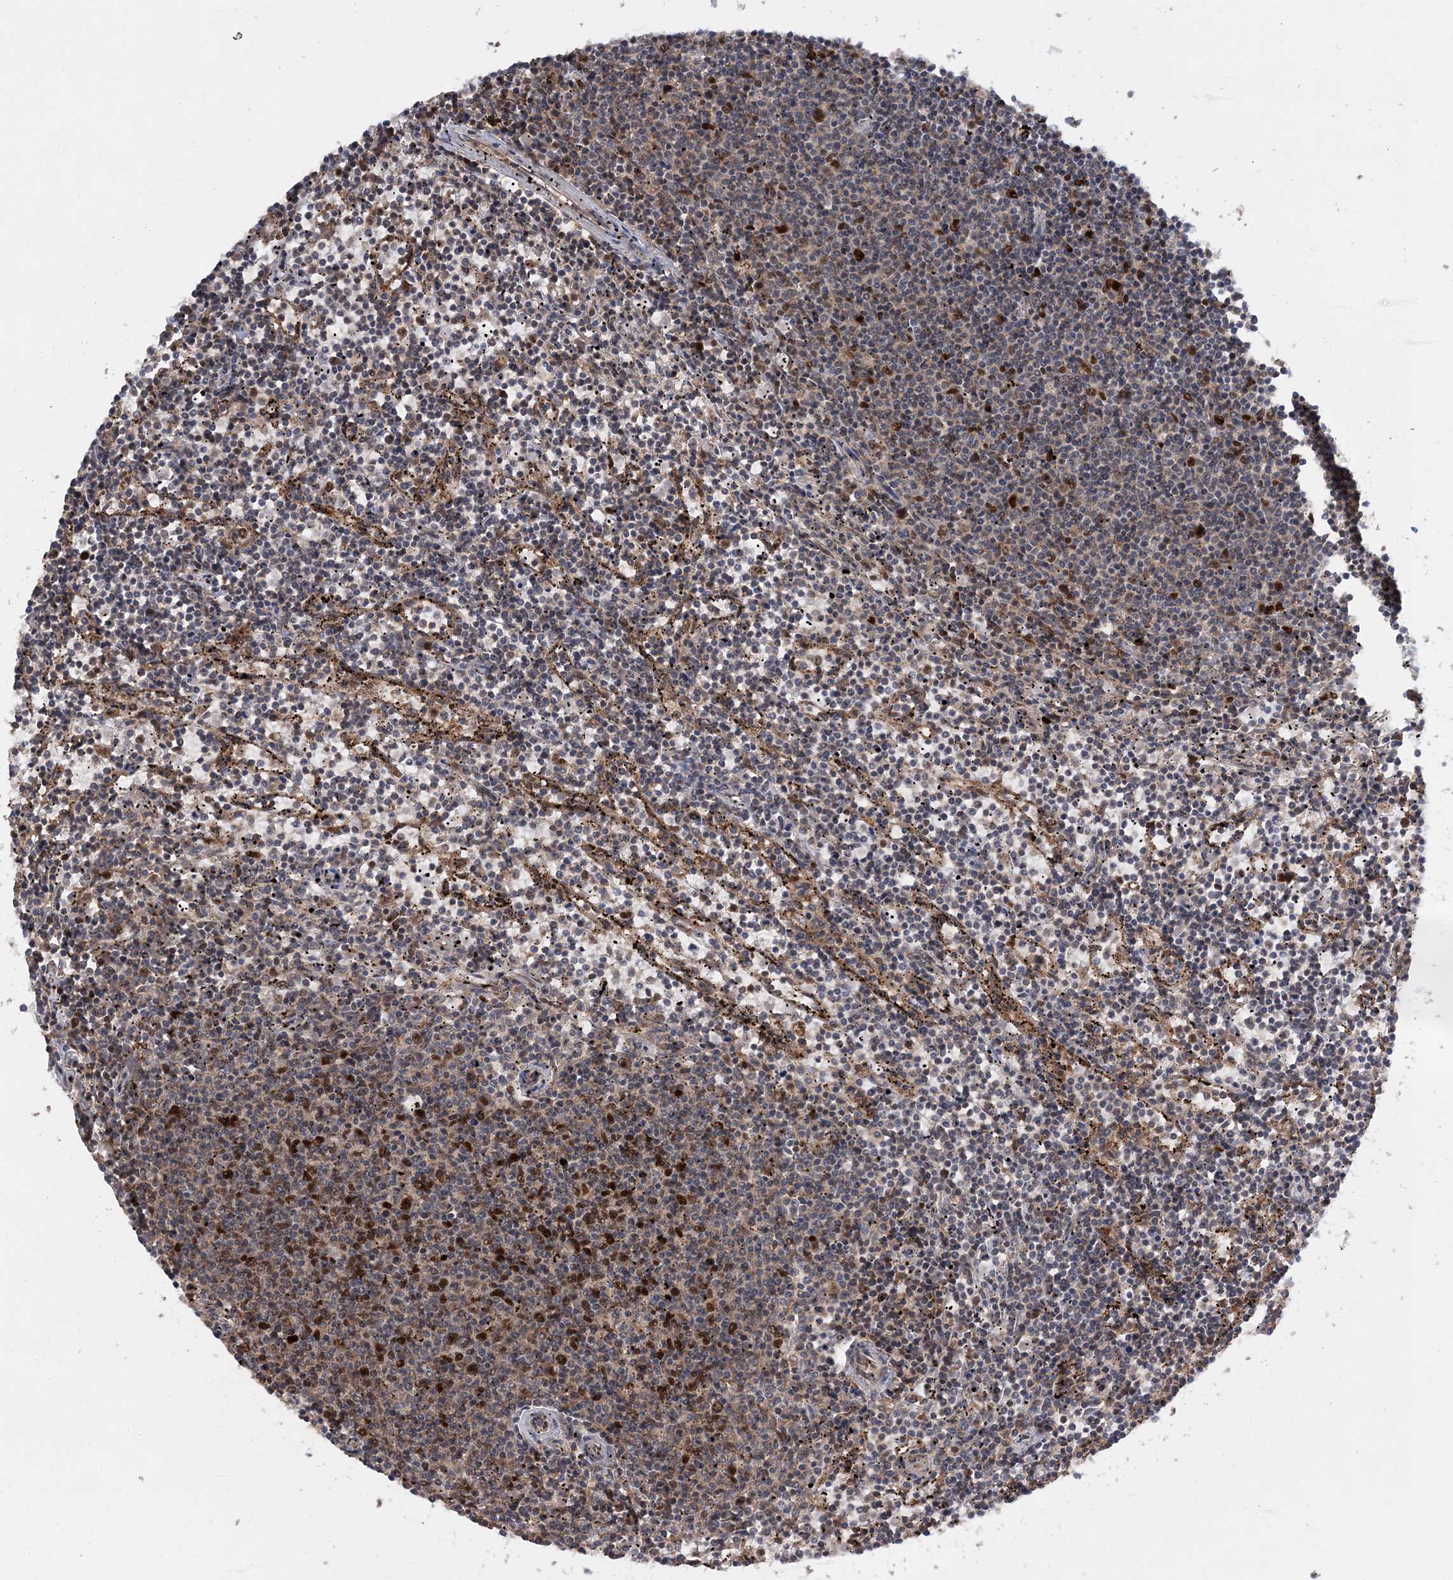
{"staining": {"intensity": "negative", "quantity": "none", "location": "none"}, "tissue": "lymphoma", "cell_type": "Tumor cells", "image_type": "cancer", "snomed": [{"axis": "morphology", "description": "Malignant lymphoma, non-Hodgkin's type, Low grade"}, {"axis": "topography", "description": "Spleen"}], "caption": "Photomicrograph shows no significant protein staining in tumor cells of malignant lymphoma, non-Hodgkin's type (low-grade).", "gene": "KIF4A", "patient": {"sex": "female", "age": 50}}